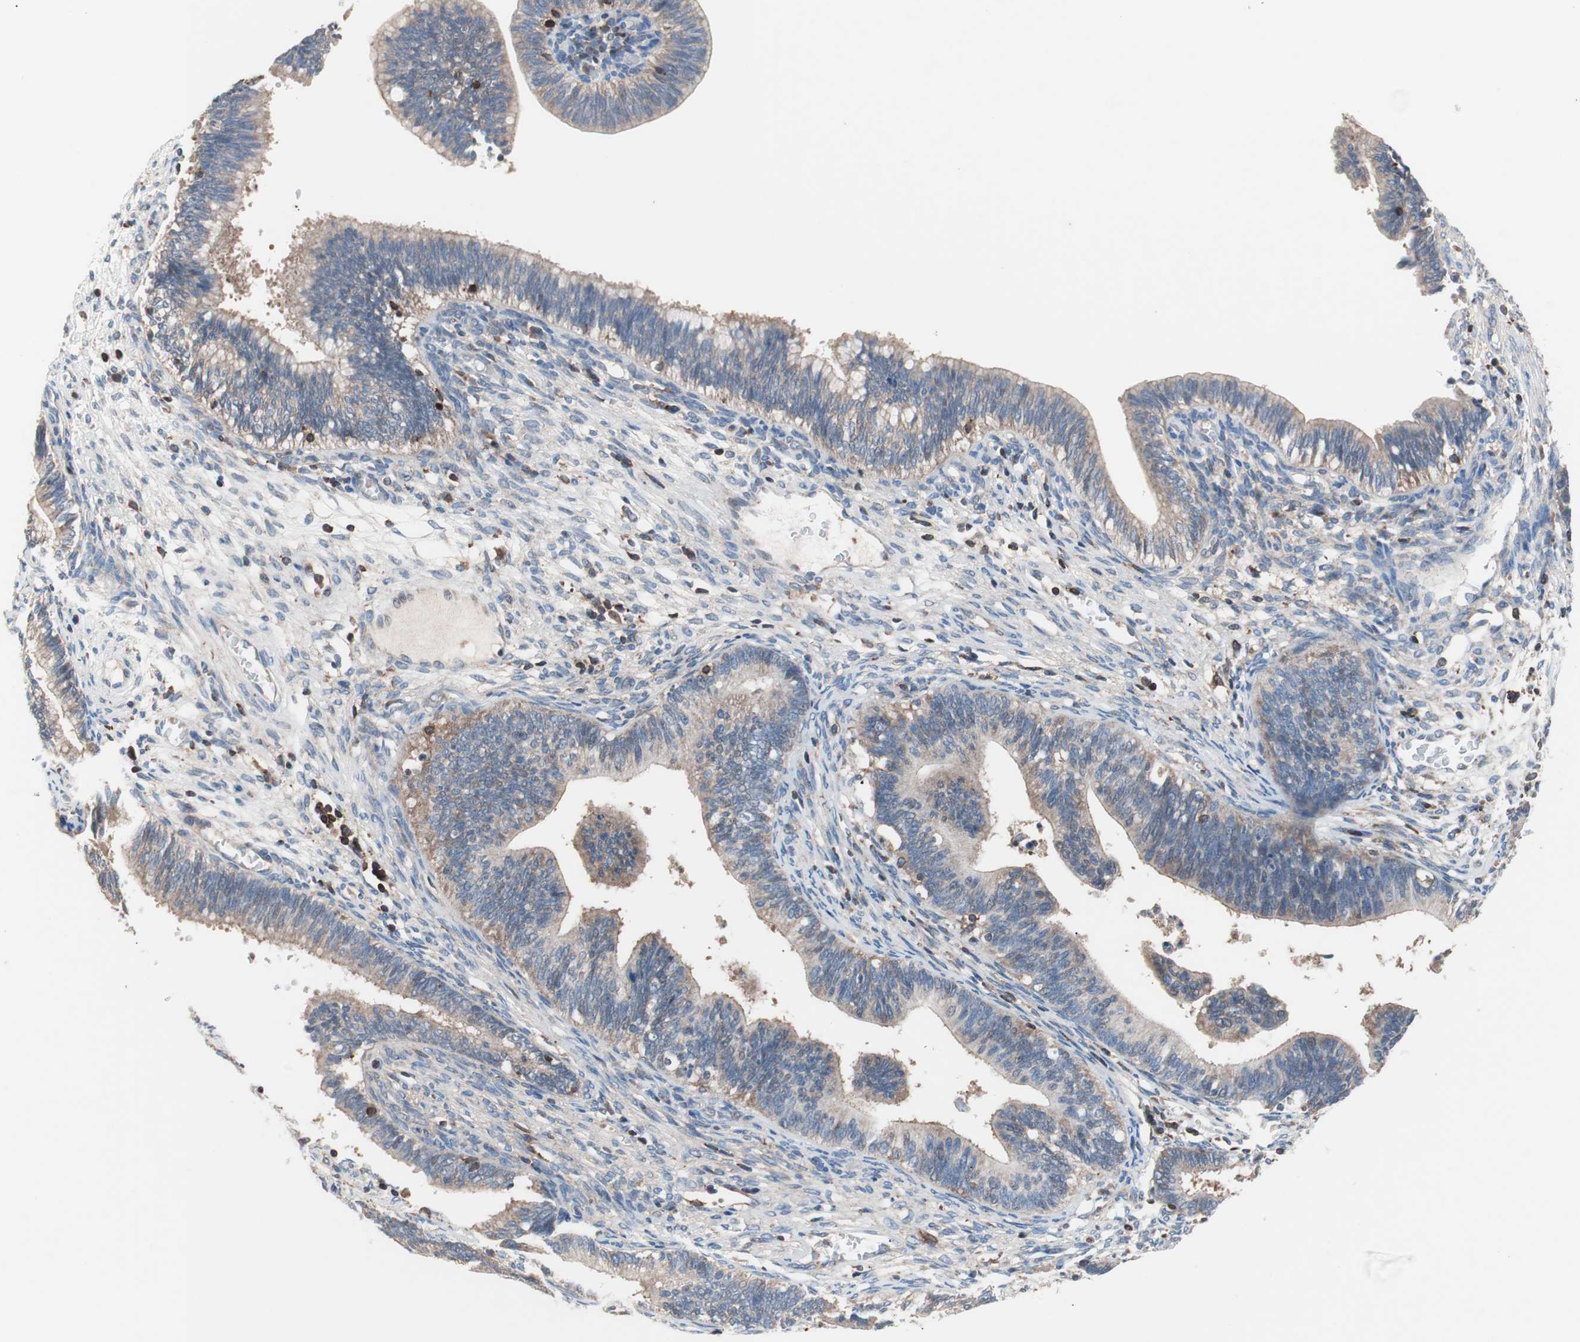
{"staining": {"intensity": "weak", "quantity": ">75%", "location": "cytoplasmic/membranous"}, "tissue": "cervical cancer", "cell_type": "Tumor cells", "image_type": "cancer", "snomed": [{"axis": "morphology", "description": "Adenocarcinoma, NOS"}, {"axis": "topography", "description": "Cervix"}], "caption": "Immunohistochemistry (IHC) histopathology image of cervical cancer stained for a protein (brown), which shows low levels of weak cytoplasmic/membranous expression in approximately >75% of tumor cells.", "gene": "PIK3R1", "patient": {"sex": "female", "age": 44}}